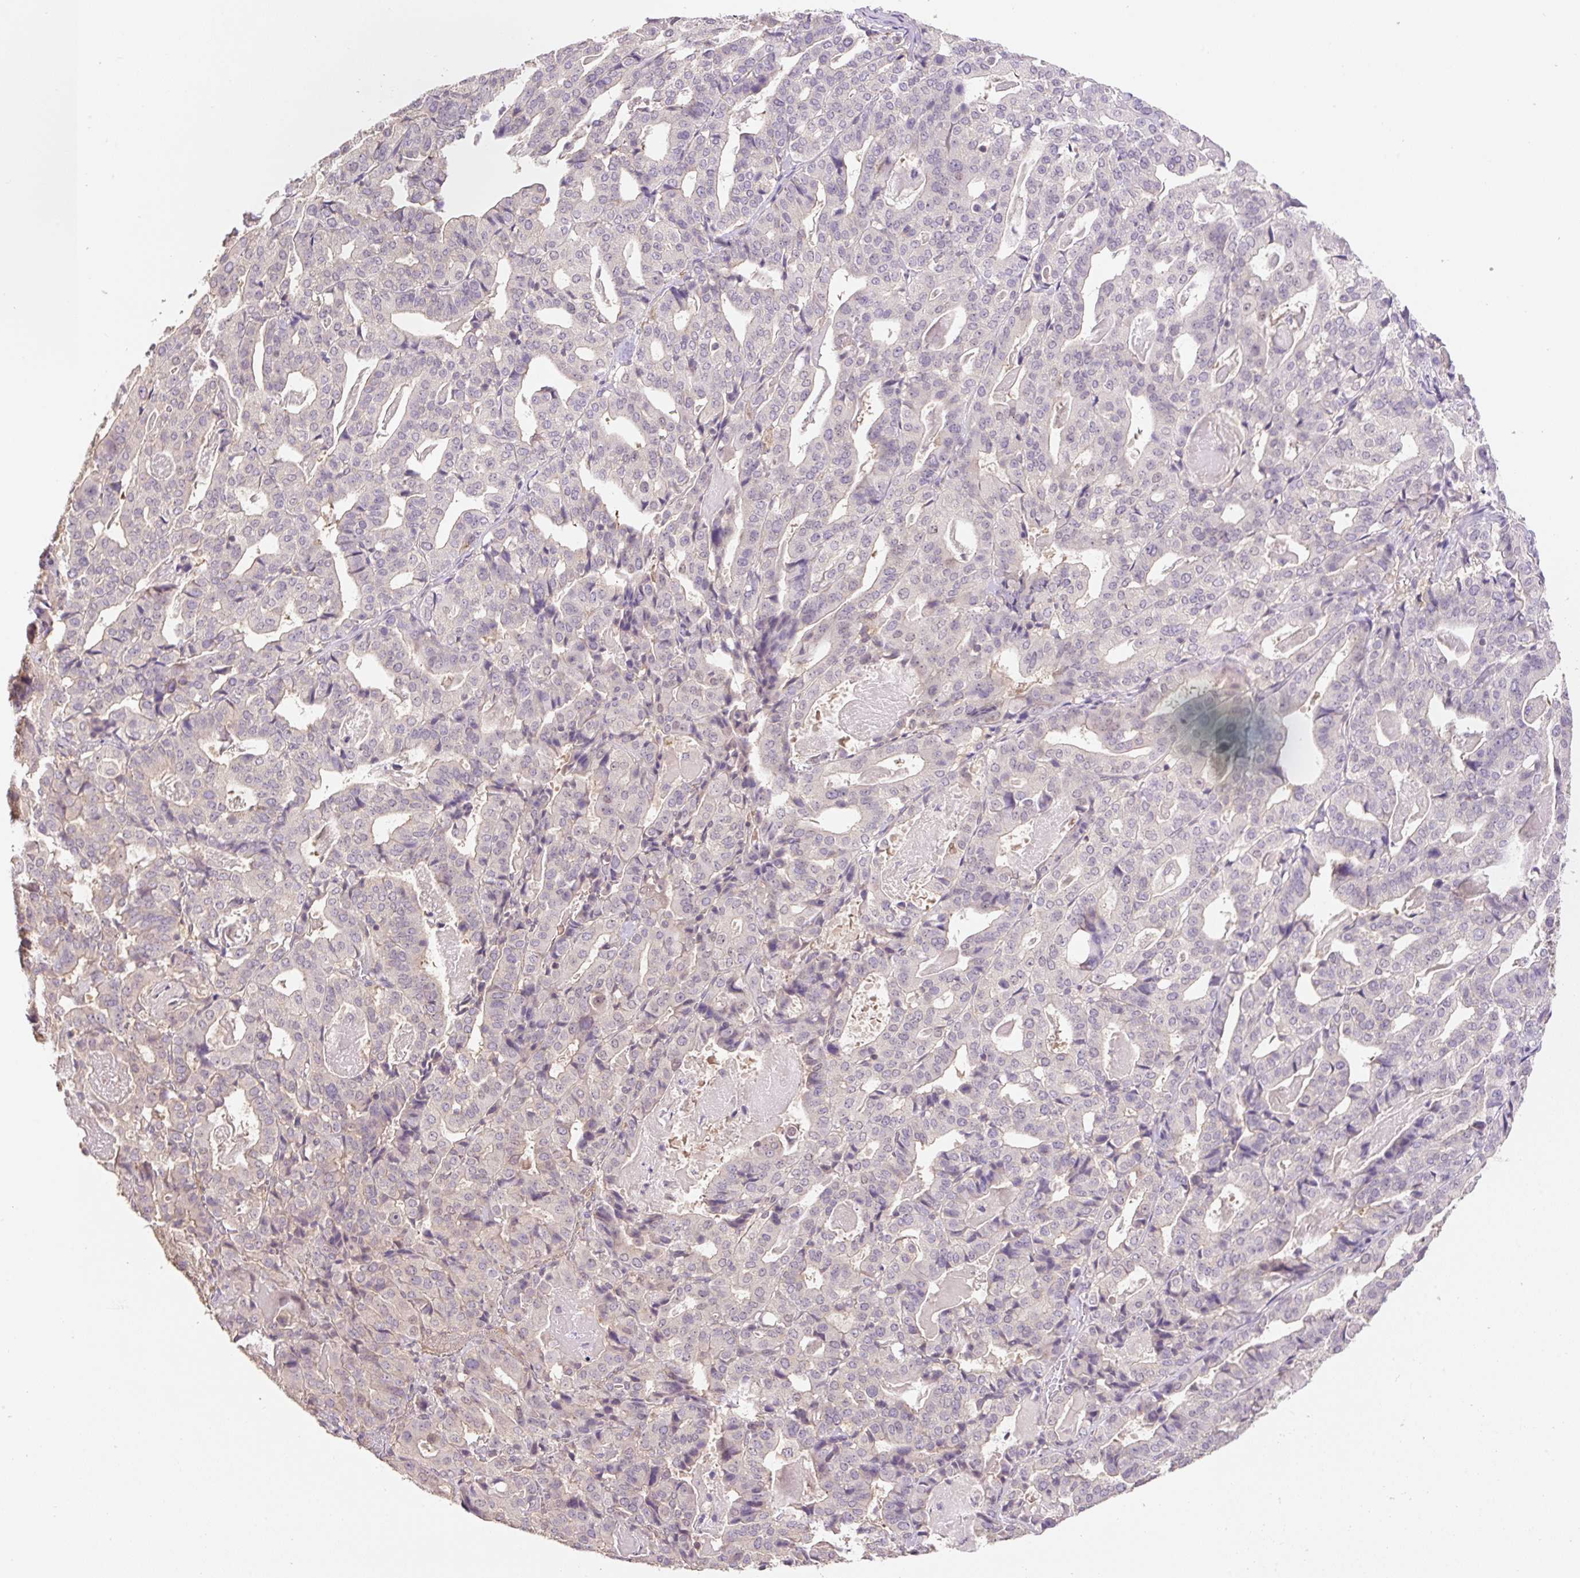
{"staining": {"intensity": "negative", "quantity": "none", "location": "none"}, "tissue": "stomach cancer", "cell_type": "Tumor cells", "image_type": "cancer", "snomed": [{"axis": "morphology", "description": "Adenocarcinoma, NOS"}, {"axis": "topography", "description": "Stomach"}], "caption": "Immunohistochemistry photomicrograph of neoplastic tissue: human stomach cancer (adenocarcinoma) stained with DAB (3,3'-diaminobenzidine) displays no significant protein positivity in tumor cells.", "gene": "COX8A", "patient": {"sex": "male", "age": 48}}